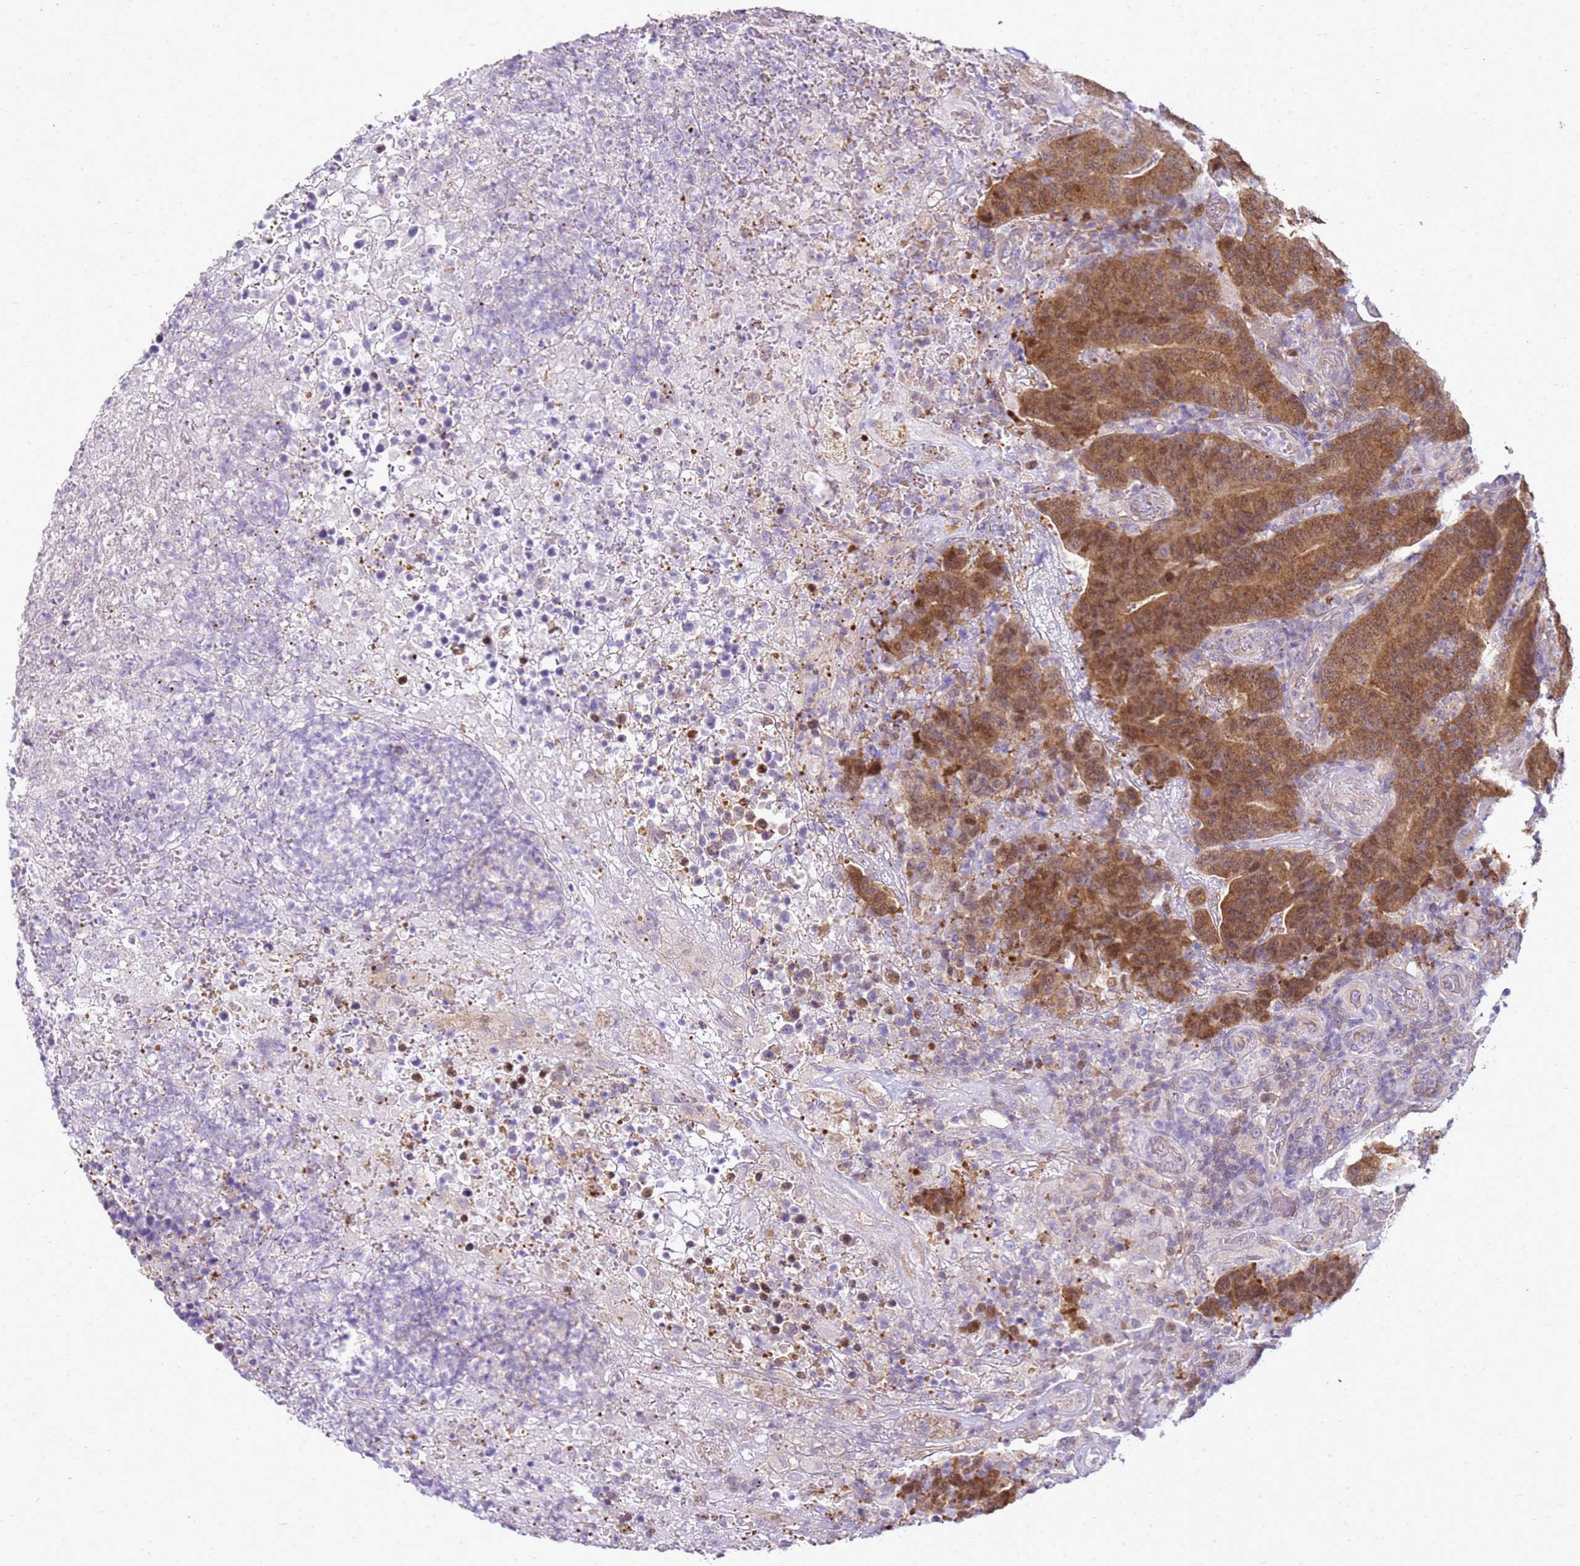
{"staining": {"intensity": "moderate", "quantity": ">75%", "location": "cytoplasmic/membranous"}, "tissue": "colorectal cancer", "cell_type": "Tumor cells", "image_type": "cancer", "snomed": [{"axis": "morphology", "description": "Normal tissue, NOS"}, {"axis": "morphology", "description": "Adenocarcinoma, NOS"}, {"axis": "topography", "description": "Colon"}], "caption": "IHC staining of colorectal adenocarcinoma, which exhibits medium levels of moderate cytoplasmic/membranous staining in about >75% of tumor cells indicating moderate cytoplasmic/membranous protein staining. The staining was performed using DAB (brown) for protein detection and nuclei were counterstained in hematoxylin (blue).", "gene": "YWHAE", "patient": {"sex": "female", "age": 75}}